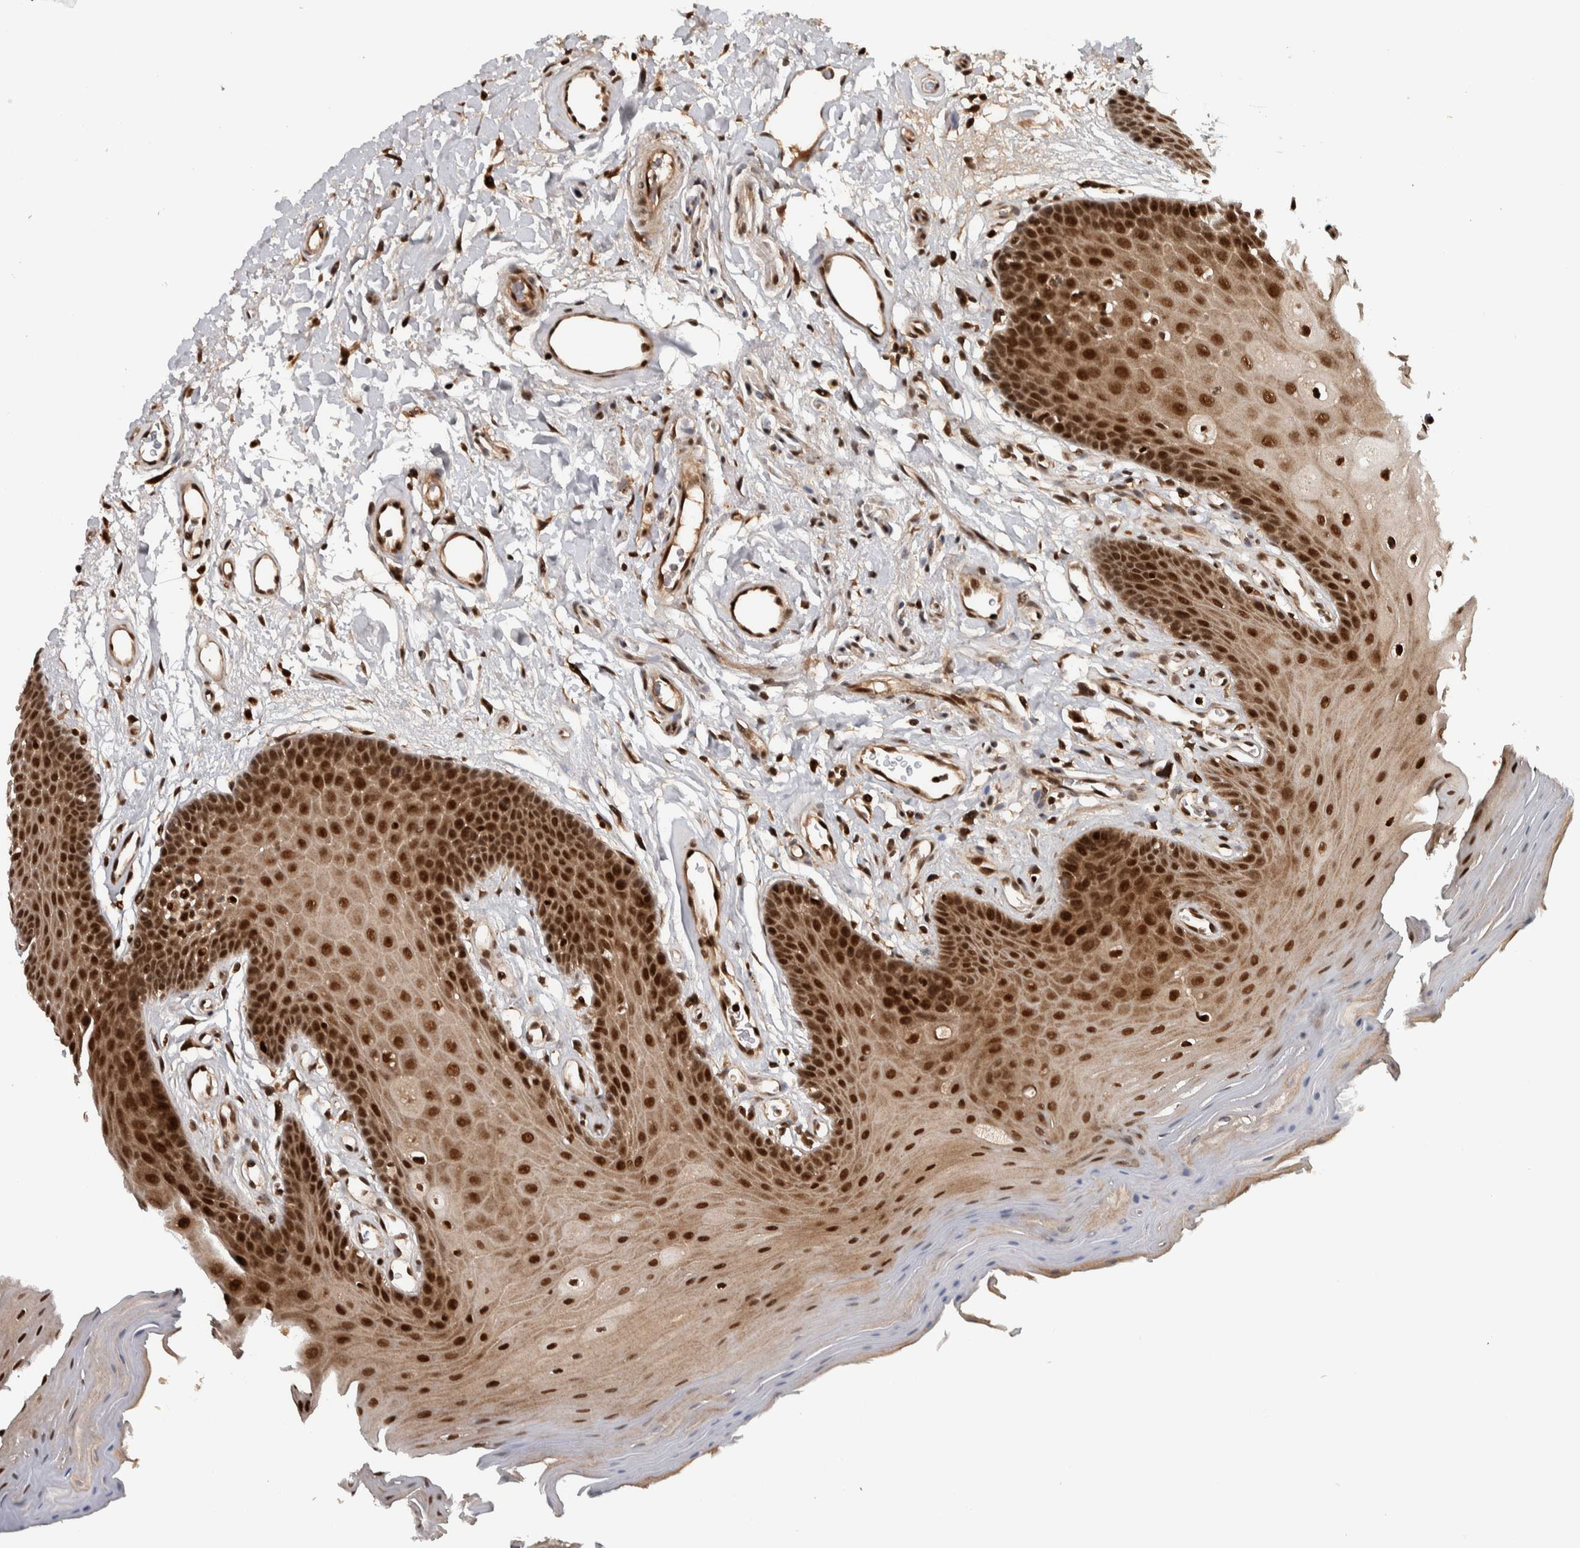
{"staining": {"intensity": "strong", "quantity": ">75%", "location": "cytoplasmic/membranous,nuclear"}, "tissue": "oral mucosa", "cell_type": "Squamous epithelial cells", "image_type": "normal", "snomed": [{"axis": "morphology", "description": "Normal tissue, NOS"}, {"axis": "morphology", "description": "Squamous cell carcinoma, NOS"}, {"axis": "topography", "description": "Oral tissue"}, {"axis": "topography", "description": "Head-Neck"}], "caption": "Oral mucosa stained with DAB (3,3'-diaminobenzidine) immunohistochemistry (IHC) demonstrates high levels of strong cytoplasmic/membranous,nuclear positivity in approximately >75% of squamous epithelial cells. (DAB IHC with brightfield microscopy, high magnification).", "gene": "RPS6KA4", "patient": {"sex": "male", "age": 71}}